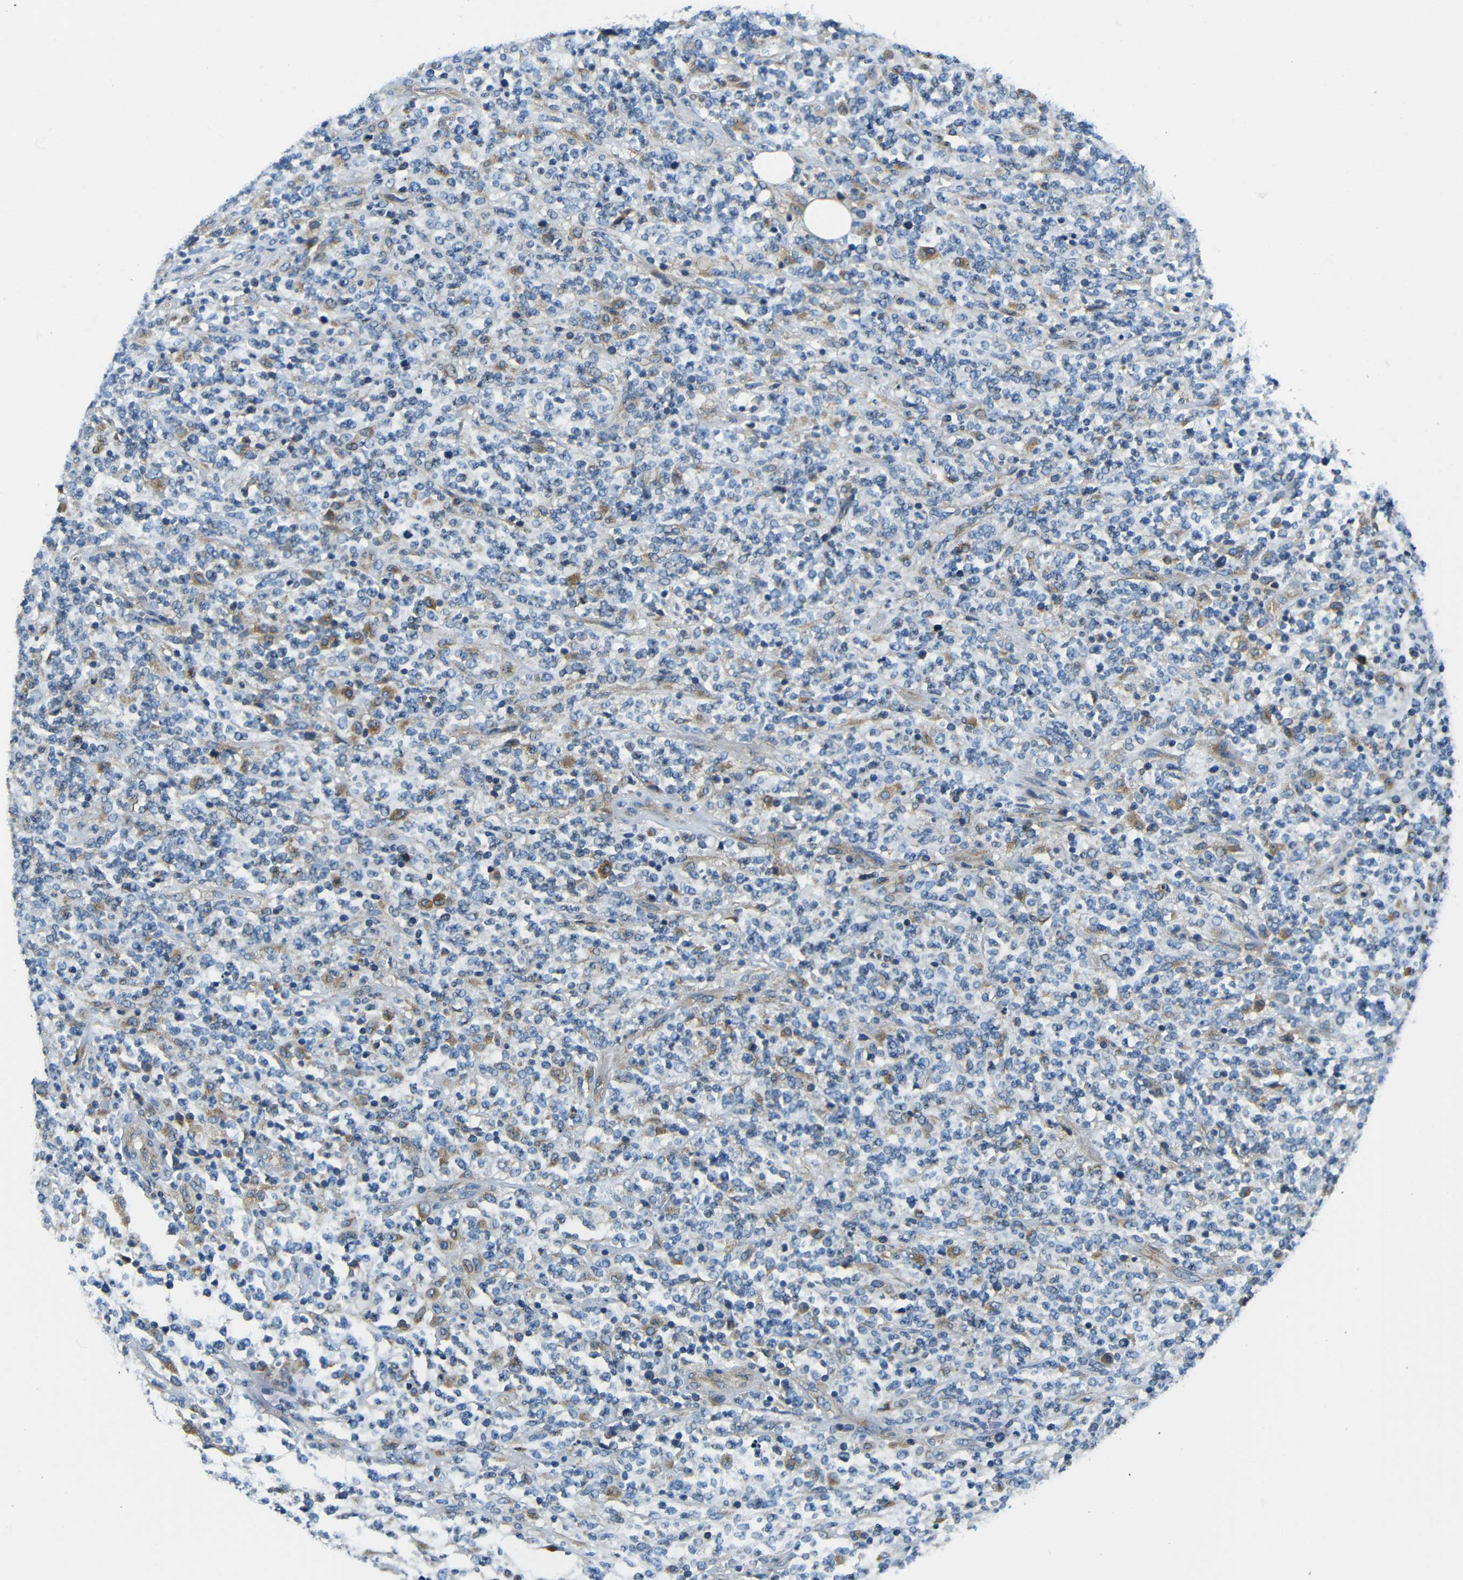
{"staining": {"intensity": "moderate", "quantity": "25%-75%", "location": "cytoplasmic/membranous"}, "tissue": "lymphoma", "cell_type": "Tumor cells", "image_type": "cancer", "snomed": [{"axis": "morphology", "description": "Malignant lymphoma, non-Hodgkin's type, High grade"}, {"axis": "topography", "description": "Soft tissue"}], "caption": "Malignant lymphoma, non-Hodgkin's type (high-grade) tissue reveals moderate cytoplasmic/membranous expression in approximately 25%-75% of tumor cells, visualized by immunohistochemistry.", "gene": "USO1", "patient": {"sex": "male", "age": 18}}